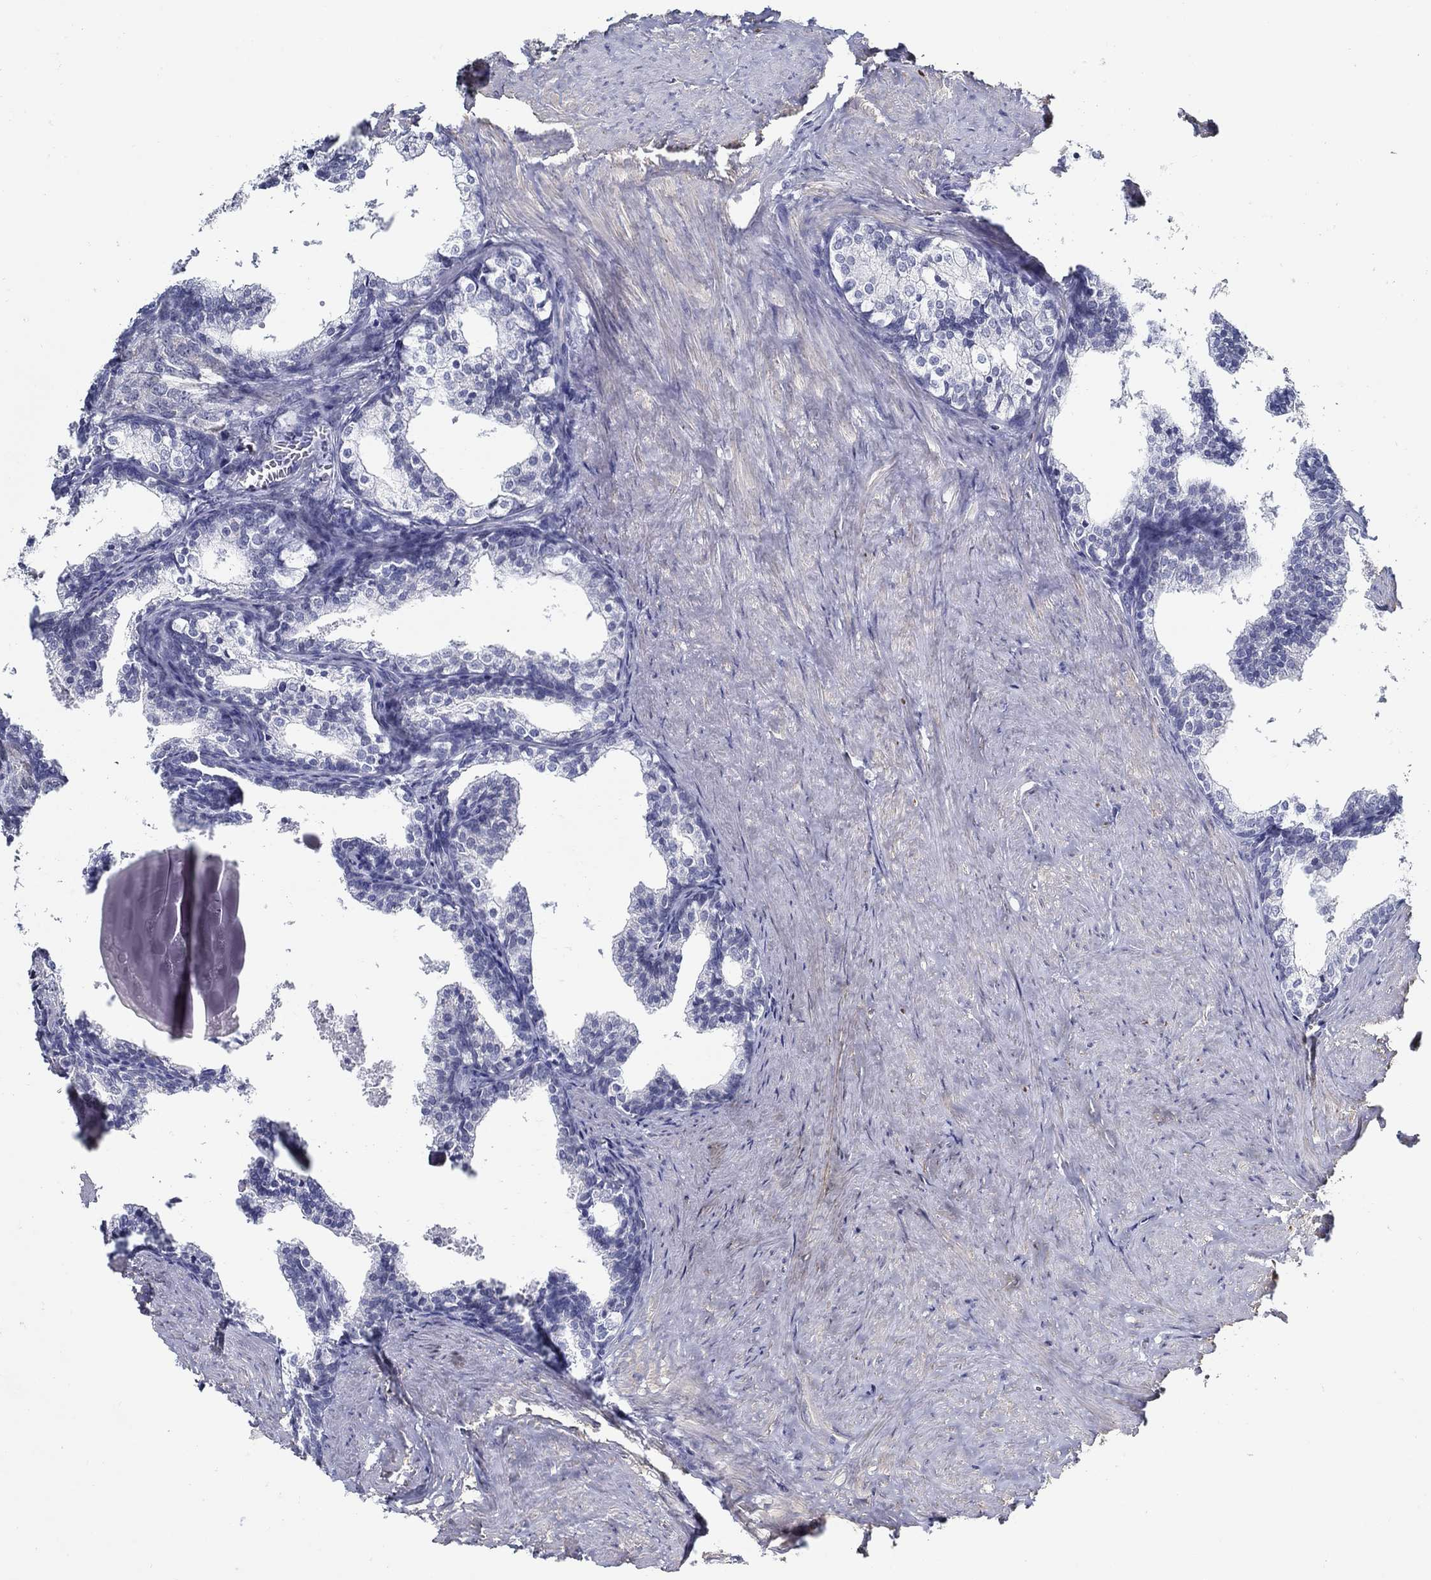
{"staining": {"intensity": "negative", "quantity": "none", "location": "none"}, "tissue": "prostate cancer", "cell_type": "Tumor cells", "image_type": "cancer", "snomed": [{"axis": "morphology", "description": "Adenocarcinoma, NOS"}, {"axis": "topography", "description": "Prostate and seminal vesicle, NOS"}], "caption": "This photomicrograph is of prostate adenocarcinoma stained with immunohistochemistry to label a protein in brown with the nuclei are counter-stained blue. There is no staining in tumor cells.", "gene": "USP29", "patient": {"sex": "male", "age": 63}}